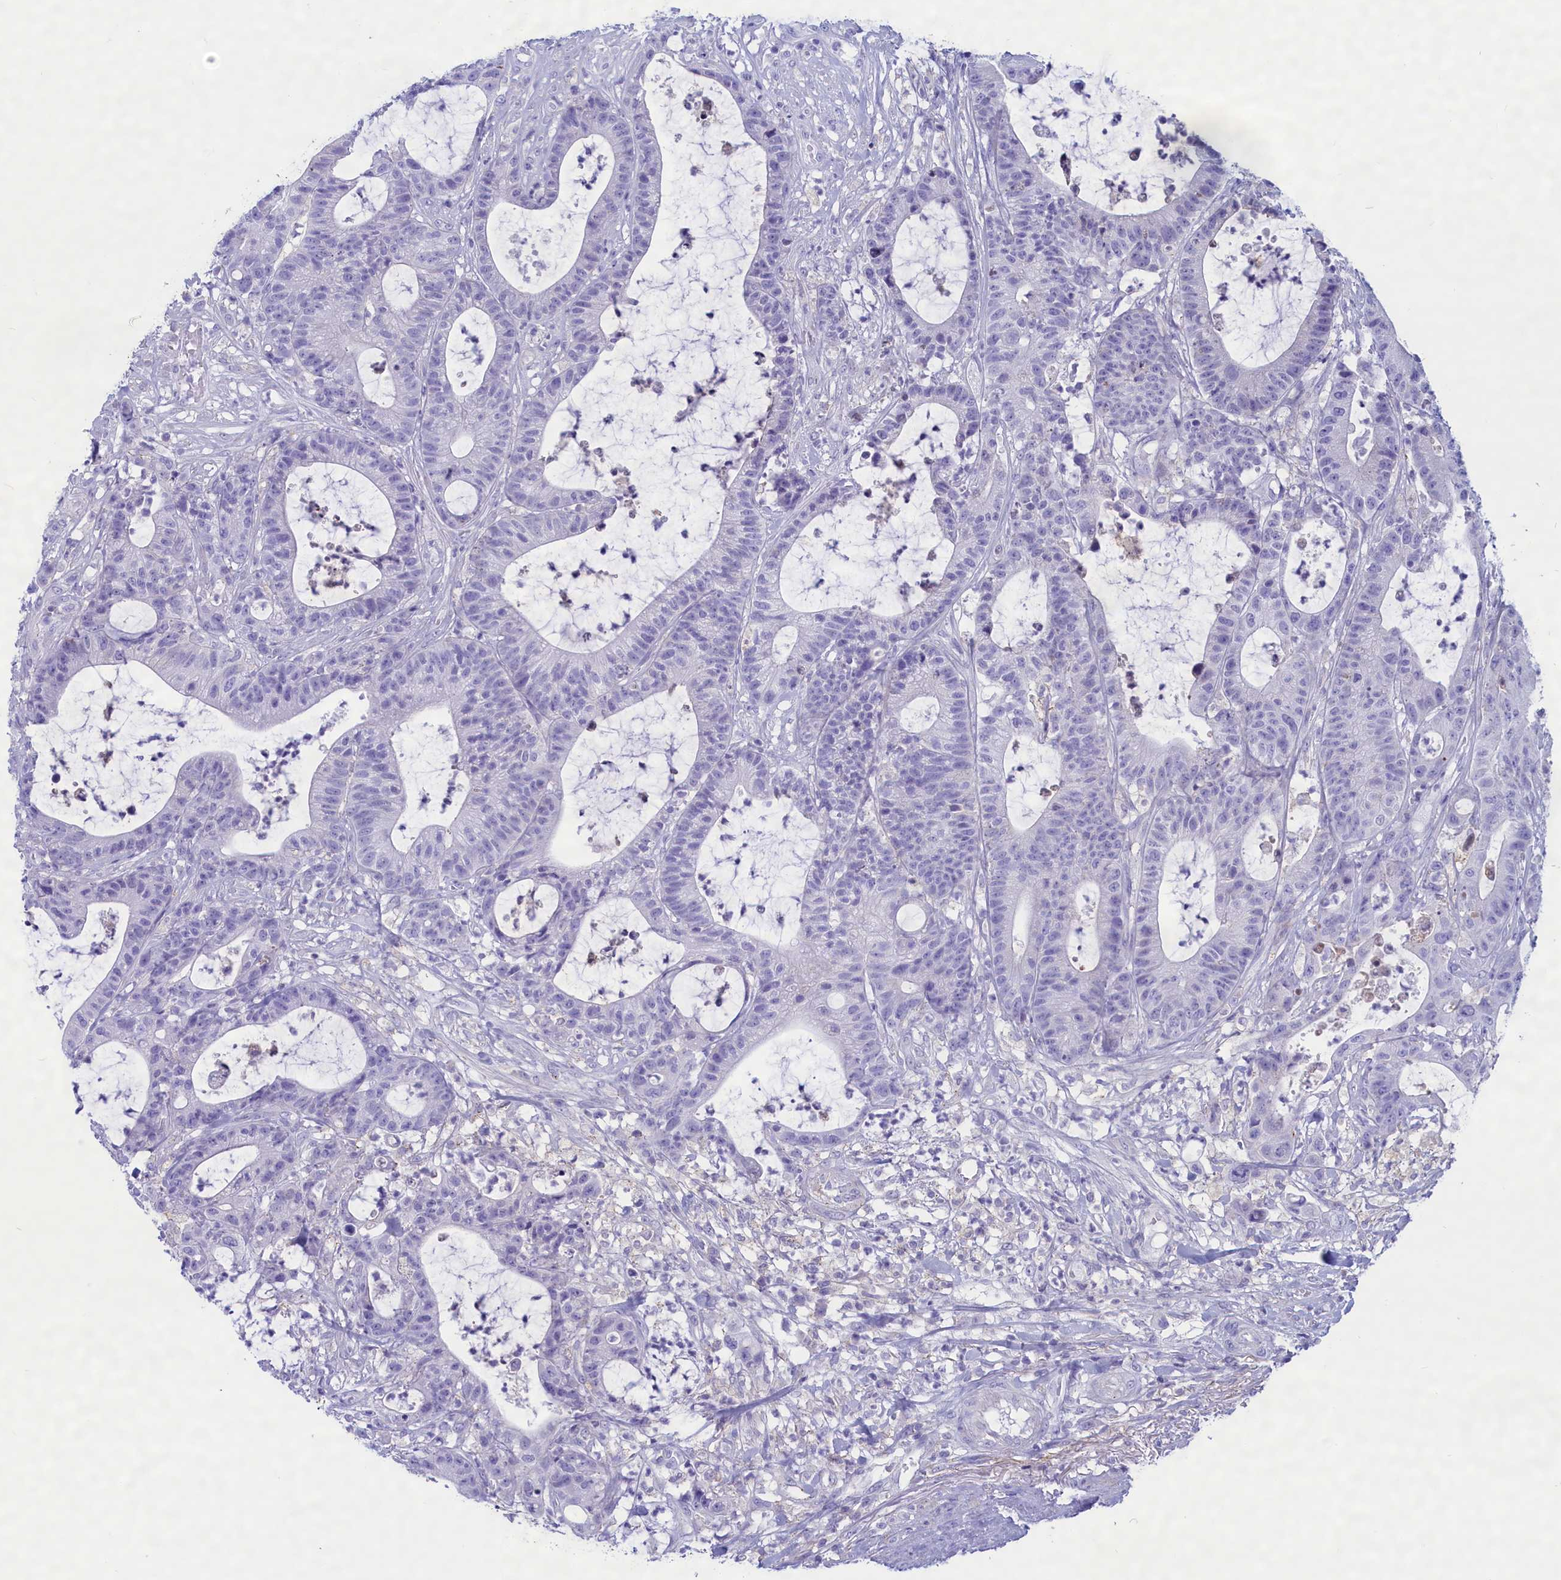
{"staining": {"intensity": "negative", "quantity": "none", "location": "none"}, "tissue": "colorectal cancer", "cell_type": "Tumor cells", "image_type": "cancer", "snomed": [{"axis": "morphology", "description": "Adenocarcinoma, NOS"}, {"axis": "topography", "description": "Colon"}], "caption": "Immunohistochemical staining of colorectal cancer exhibits no significant positivity in tumor cells. (DAB (3,3'-diaminobenzidine) immunohistochemistry visualized using brightfield microscopy, high magnification).", "gene": "MPV17L2", "patient": {"sex": "female", "age": 84}}